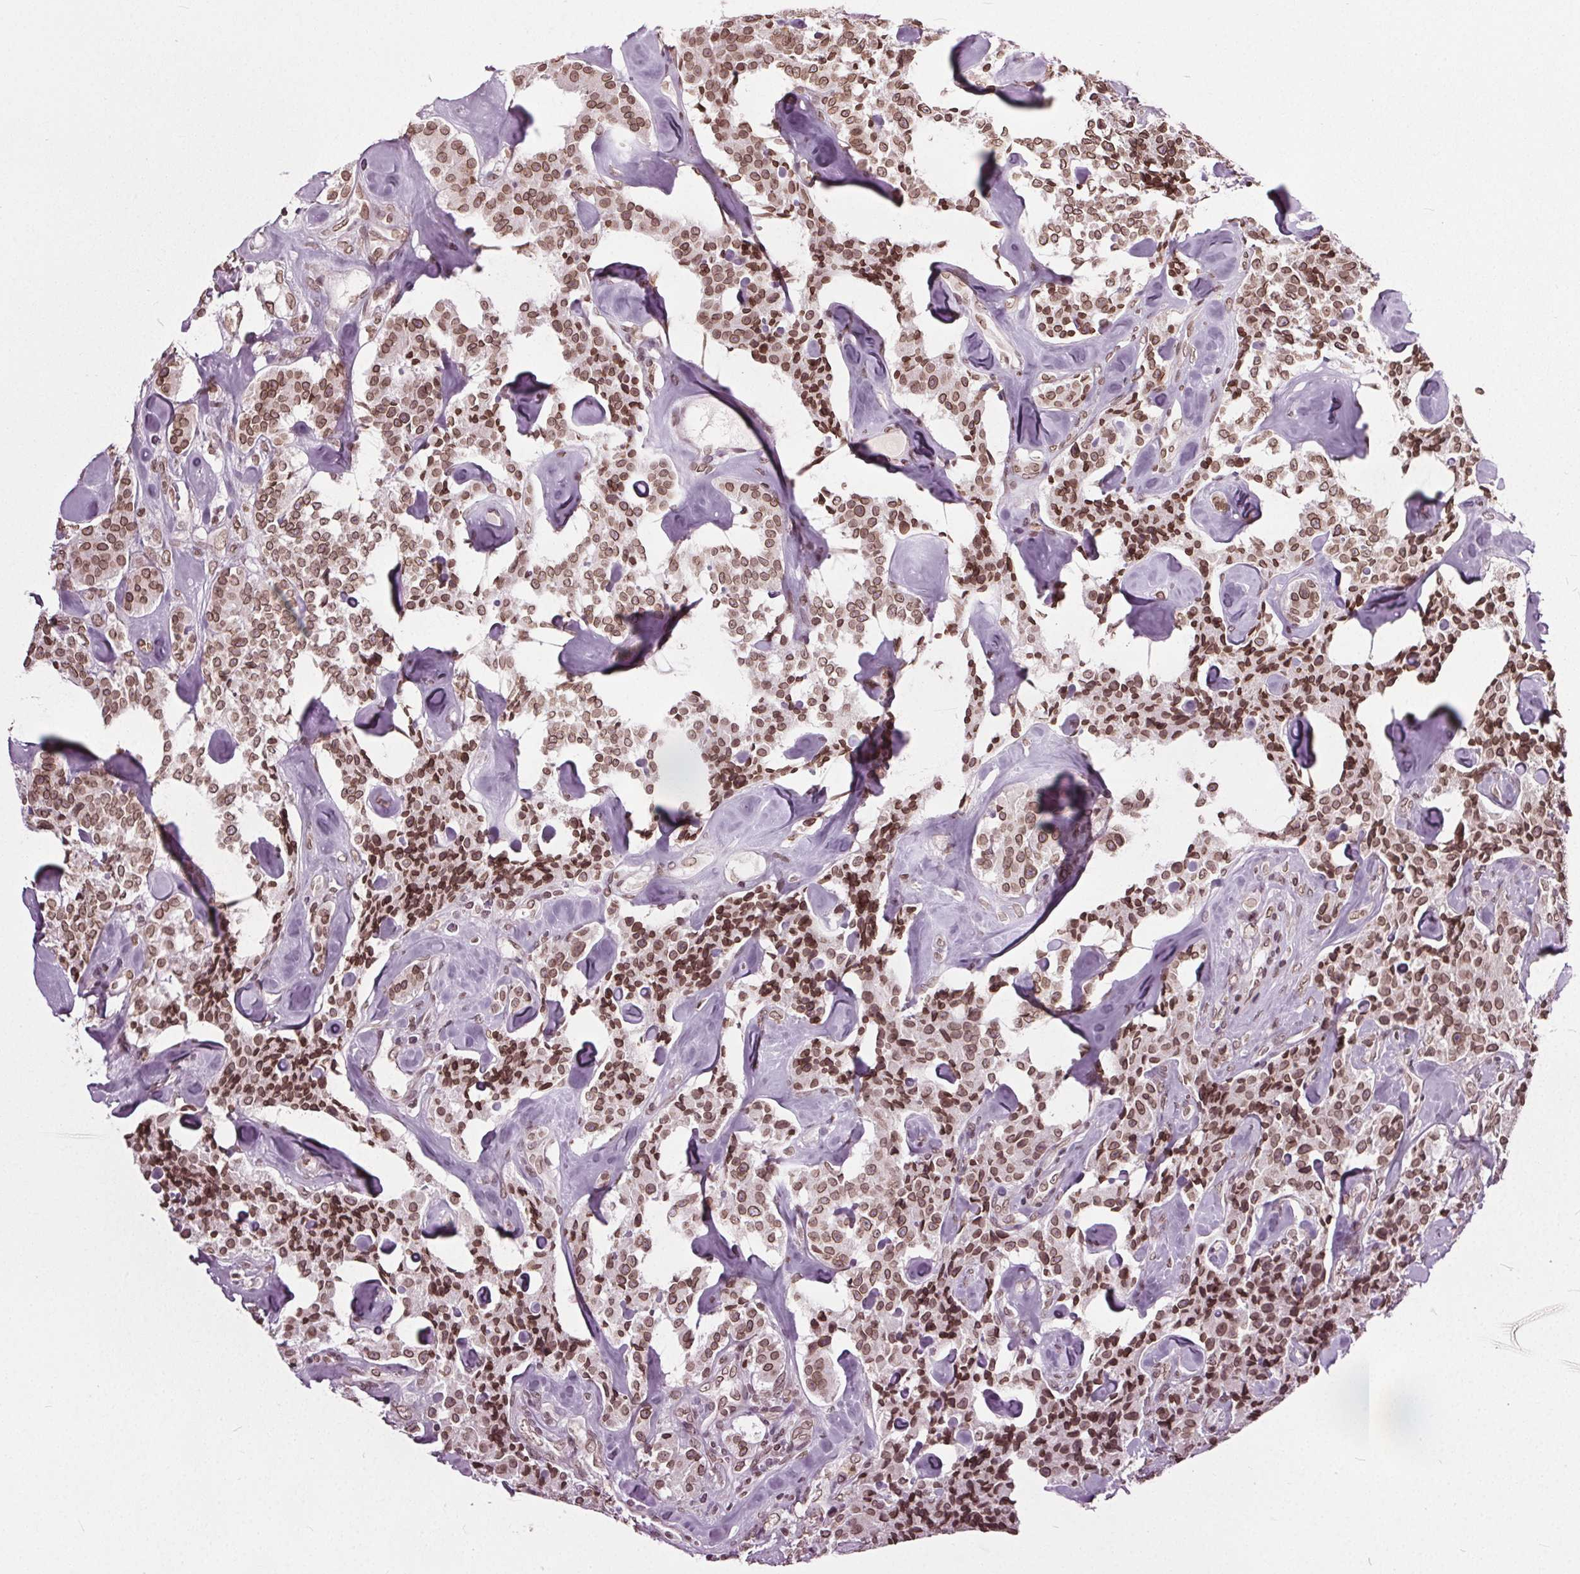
{"staining": {"intensity": "moderate", "quantity": ">75%", "location": "cytoplasmic/membranous,nuclear"}, "tissue": "carcinoid", "cell_type": "Tumor cells", "image_type": "cancer", "snomed": [{"axis": "morphology", "description": "Carcinoid, malignant, NOS"}, {"axis": "topography", "description": "Pancreas"}], "caption": "An immunohistochemistry (IHC) histopathology image of neoplastic tissue is shown. Protein staining in brown shows moderate cytoplasmic/membranous and nuclear positivity in carcinoid (malignant) within tumor cells.", "gene": "TTC39C", "patient": {"sex": "male", "age": 41}}